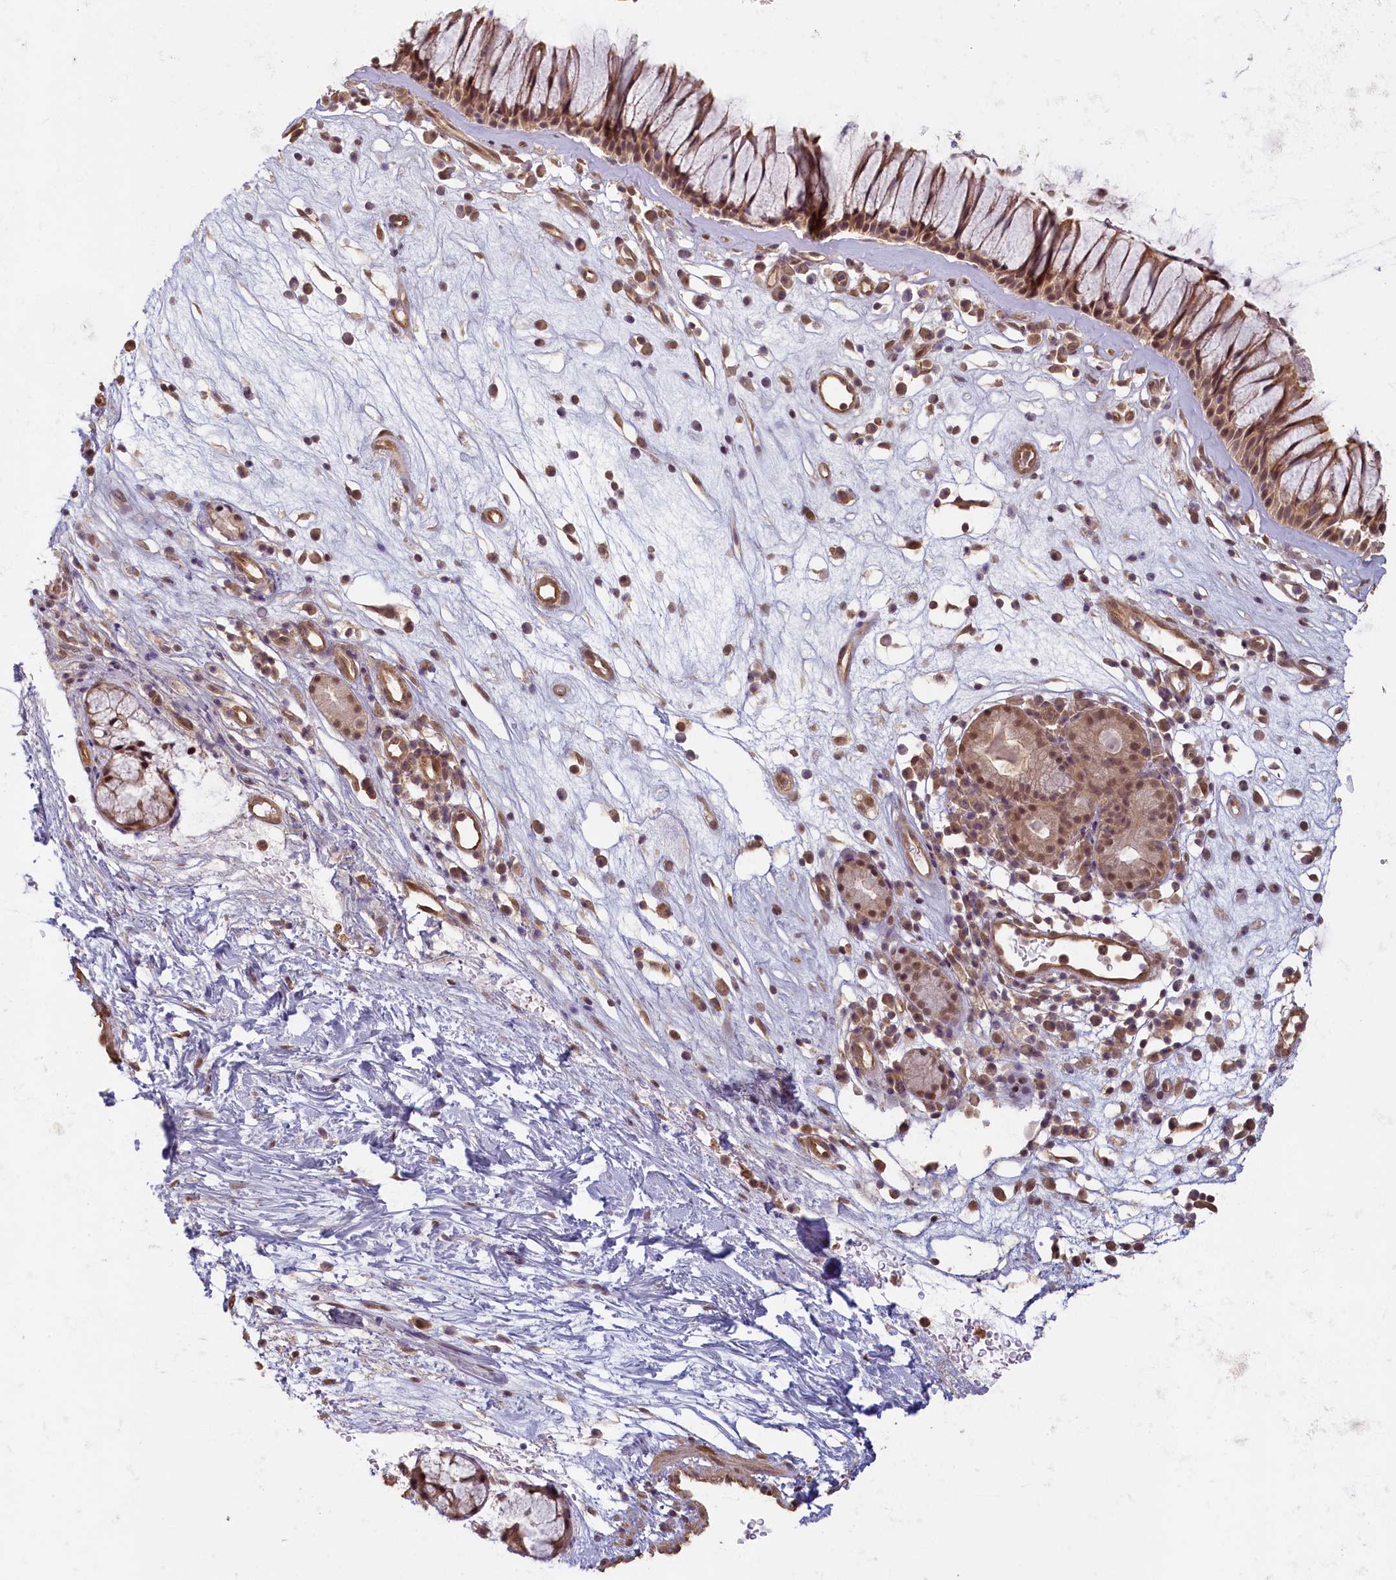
{"staining": {"intensity": "moderate", "quantity": ">75%", "location": "cytoplasmic/membranous,nuclear"}, "tissue": "nasopharynx", "cell_type": "Respiratory epithelial cells", "image_type": "normal", "snomed": [{"axis": "morphology", "description": "Normal tissue, NOS"}, {"axis": "morphology", "description": "Inflammation, NOS"}, {"axis": "morphology", "description": "Malignant melanoma, Metastatic site"}, {"axis": "topography", "description": "Nasopharynx"}], "caption": "High-magnification brightfield microscopy of unremarkable nasopharynx stained with DAB (brown) and counterstained with hematoxylin (blue). respiratory epithelial cells exhibit moderate cytoplasmic/membranous,nuclear positivity is appreciated in approximately>75% of cells.", "gene": "C19orf44", "patient": {"sex": "male", "age": 70}}